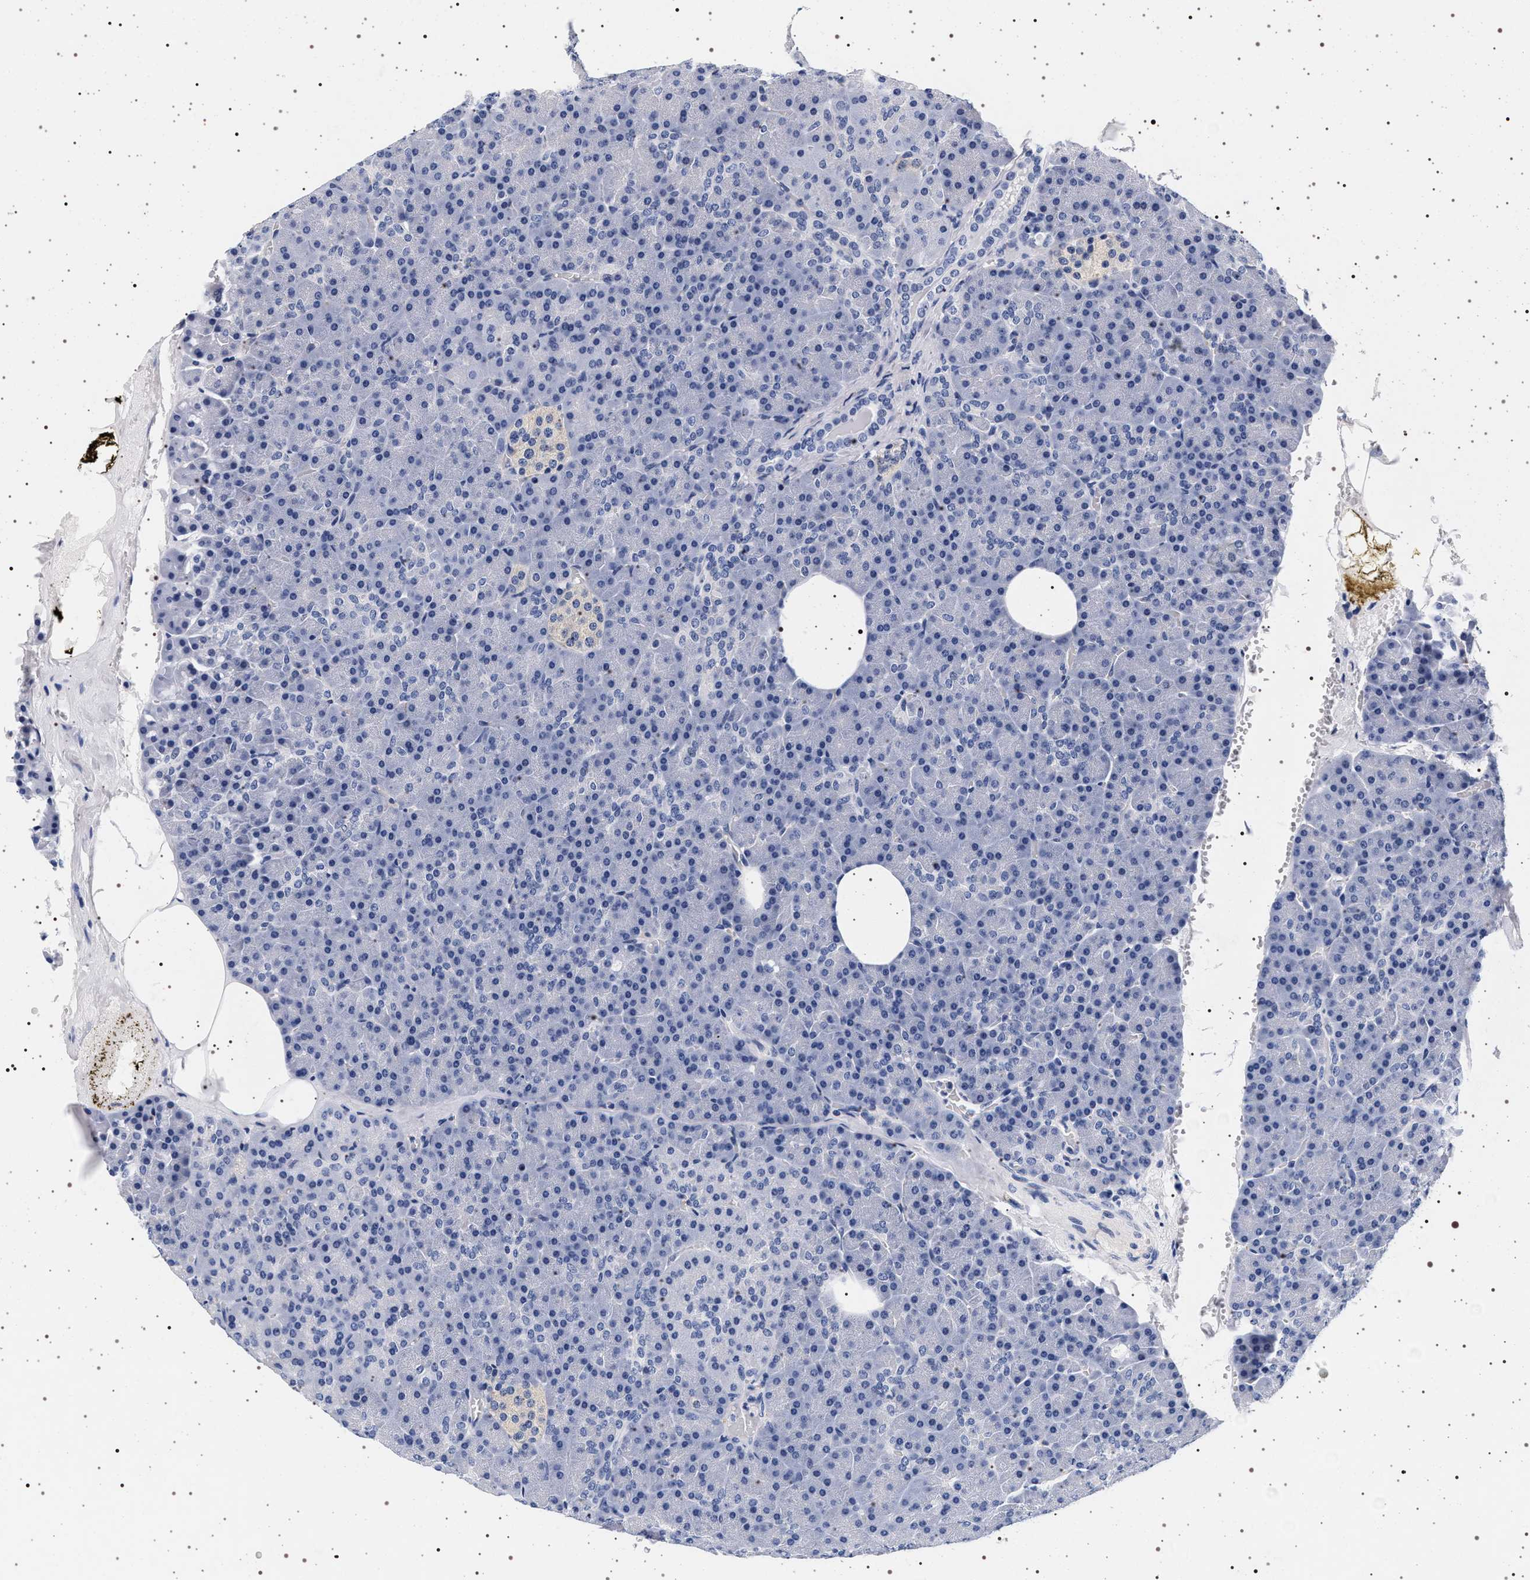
{"staining": {"intensity": "negative", "quantity": "none", "location": "none"}, "tissue": "pancreas", "cell_type": "Exocrine glandular cells", "image_type": "normal", "snomed": [{"axis": "morphology", "description": "Normal tissue, NOS"}, {"axis": "topography", "description": "Pancreas"}], "caption": "This is an immunohistochemistry photomicrograph of normal pancreas. There is no expression in exocrine glandular cells.", "gene": "SYN1", "patient": {"sex": "female", "age": 35}}